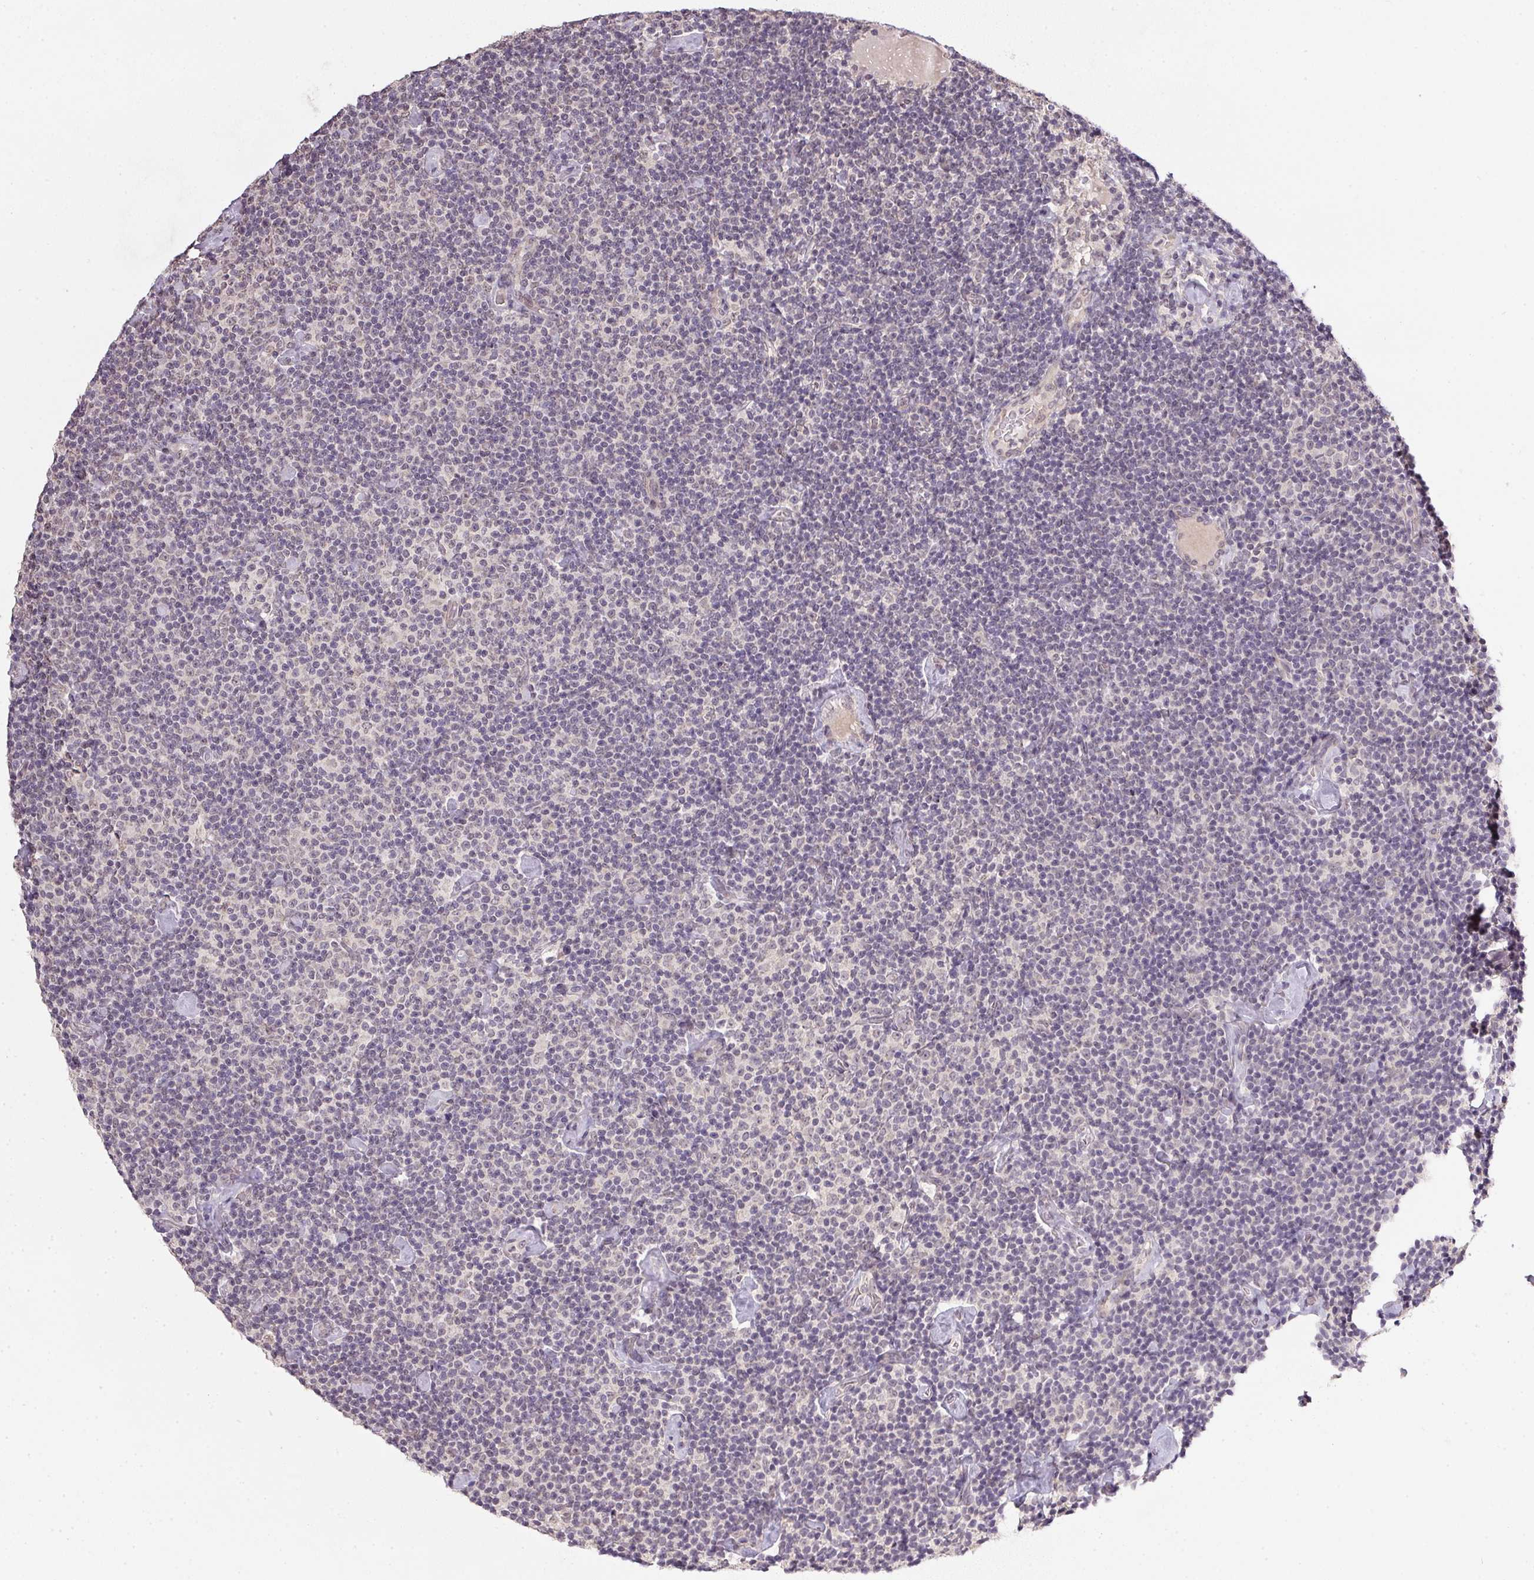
{"staining": {"intensity": "negative", "quantity": "none", "location": "none"}, "tissue": "lymphoma", "cell_type": "Tumor cells", "image_type": "cancer", "snomed": [{"axis": "morphology", "description": "Malignant lymphoma, non-Hodgkin's type, Low grade"}, {"axis": "topography", "description": "Lymph node"}], "caption": "A high-resolution micrograph shows IHC staining of lymphoma, which demonstrates no significant staining in tumor cells.", "gene": "PPP4R4", "patient": {"sex": "male", "age": 81}}